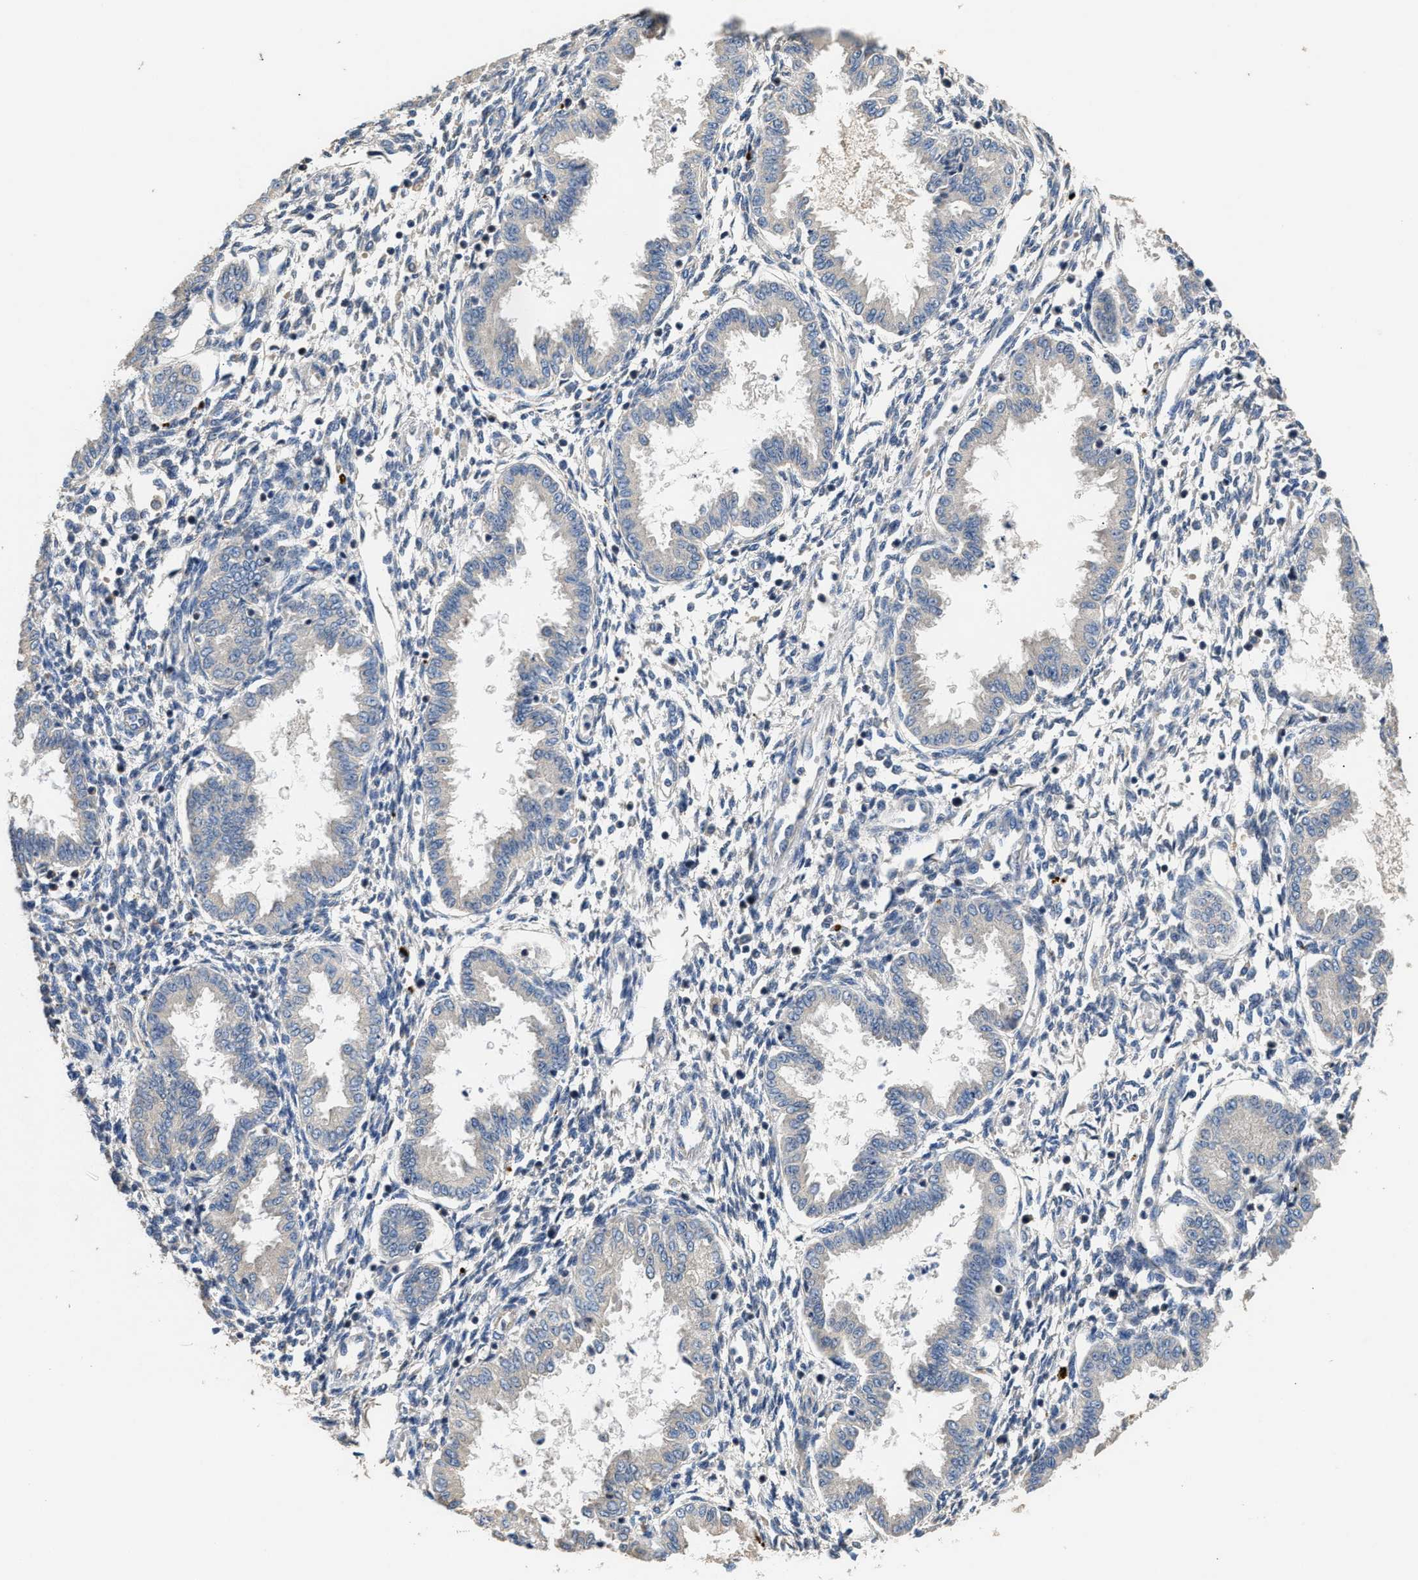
{"staining": {"intensity": "negative", "quantity": "none", "location": "none"}, "tissue": "endometrium", "cell_type": "Cells in endometrial stroma", "image_type": "normal", "snomed": [{"axis": "morphology", "description": "Normal tissue, NOS"}, {"axis": "topography", "description": "Endometrium"}], "caption": "Immunohistochemistry (IHC) of unremarkable endometrium exhibits no staining in cells in endometrial stroma.", "gene": "IL17RC", "patient": {"sex": "female", "age": 33}}